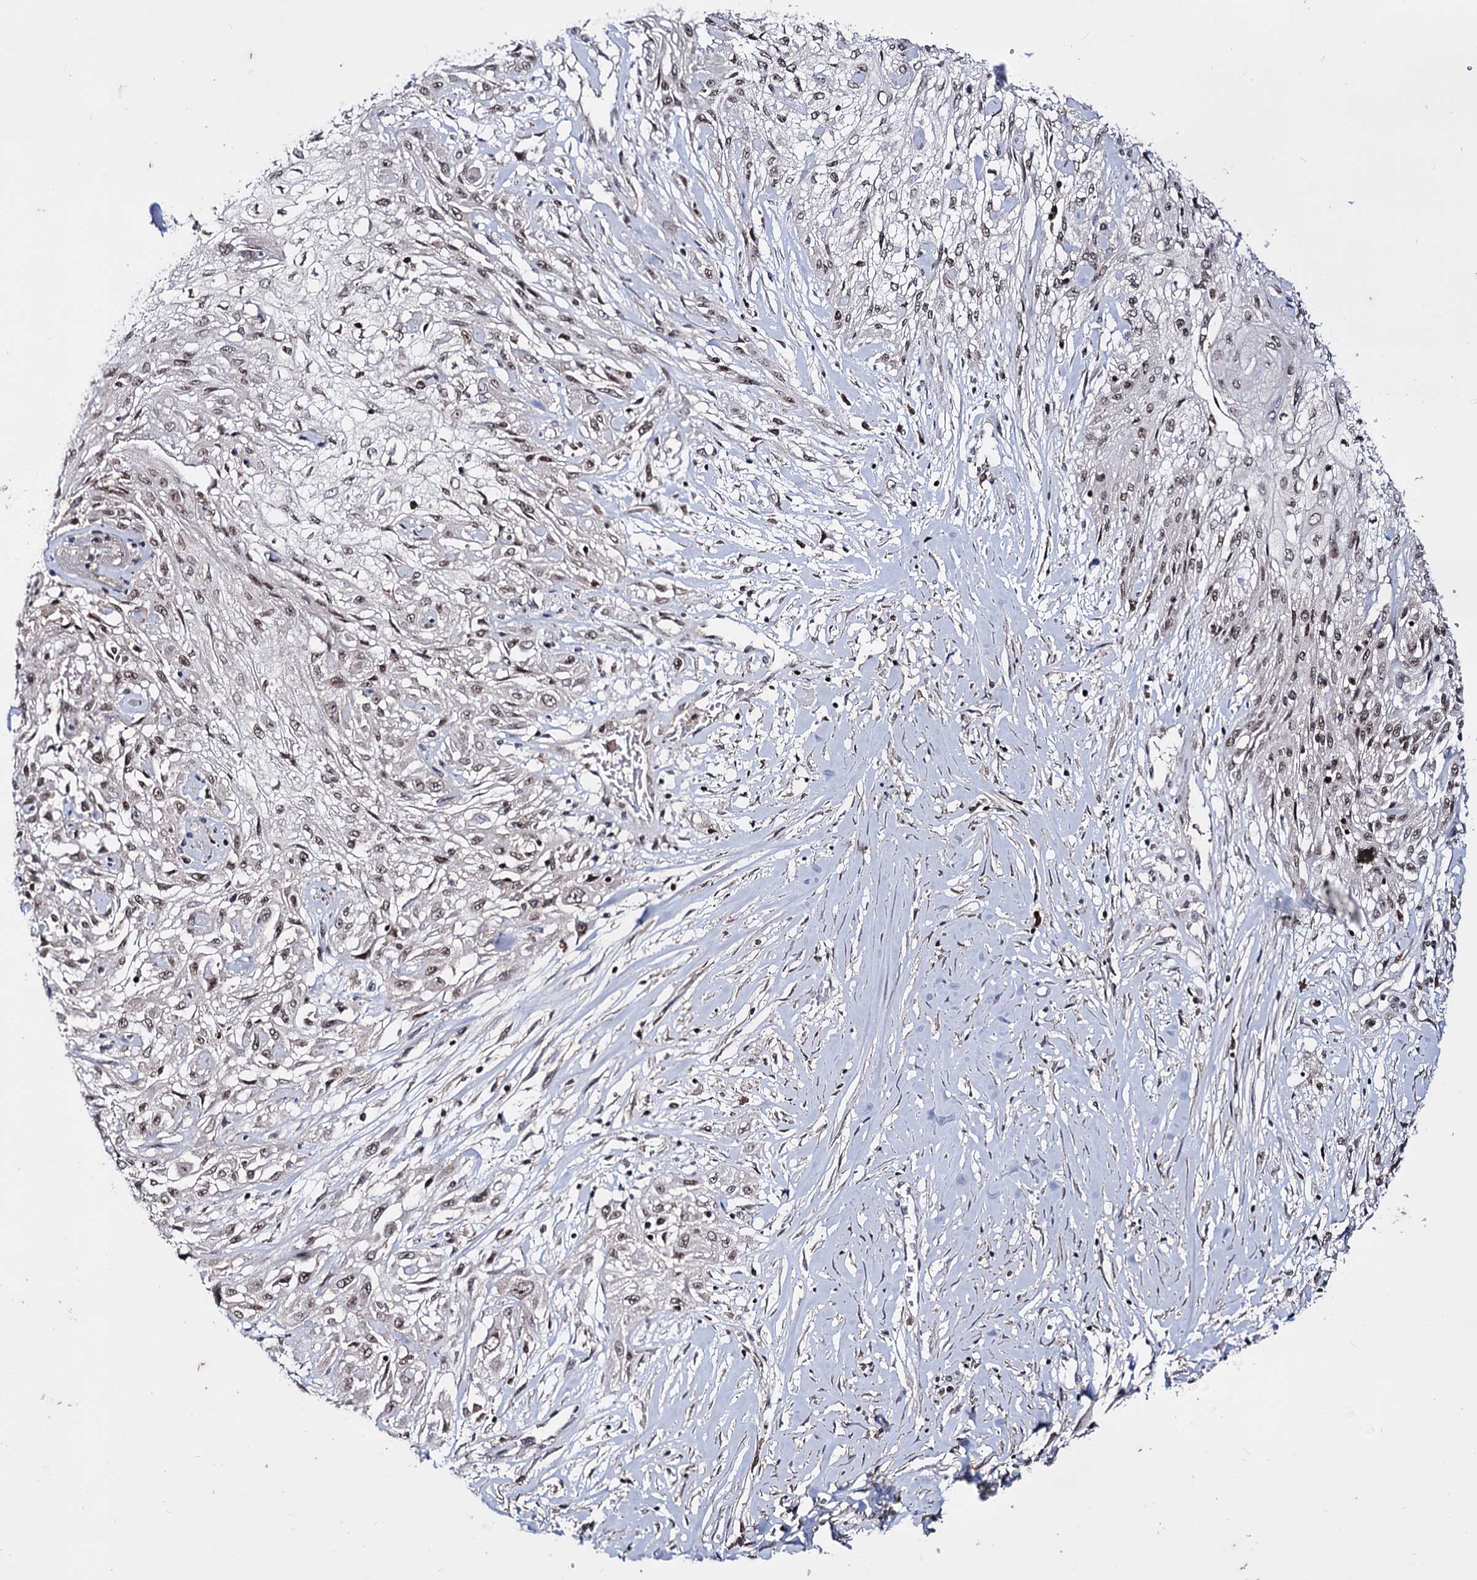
{"staining": {"intensity": "weak", "quantity": ">75%", "location": "nuclear"}, "tissue": "skin cancer", "cell_type": "Tumor cells", "image_type": "cancer", "snomed": [{"axis": "morphology", "description": "Squamous cell carcinoma, NOS"}, {"axis": "morphology", "description": "Squamous cell carcinoma, metastatic, NOS"}, {"axis": "topography", "description": "Skin"}, {"axis": "topography", "description": "Lymph node"}], "caption": "Skin cancer stained with a protein marker demonstrates weak staining in tumor cells.", "gene": "SMCHD1", "patient": {"sex": "male", "age": 75}}